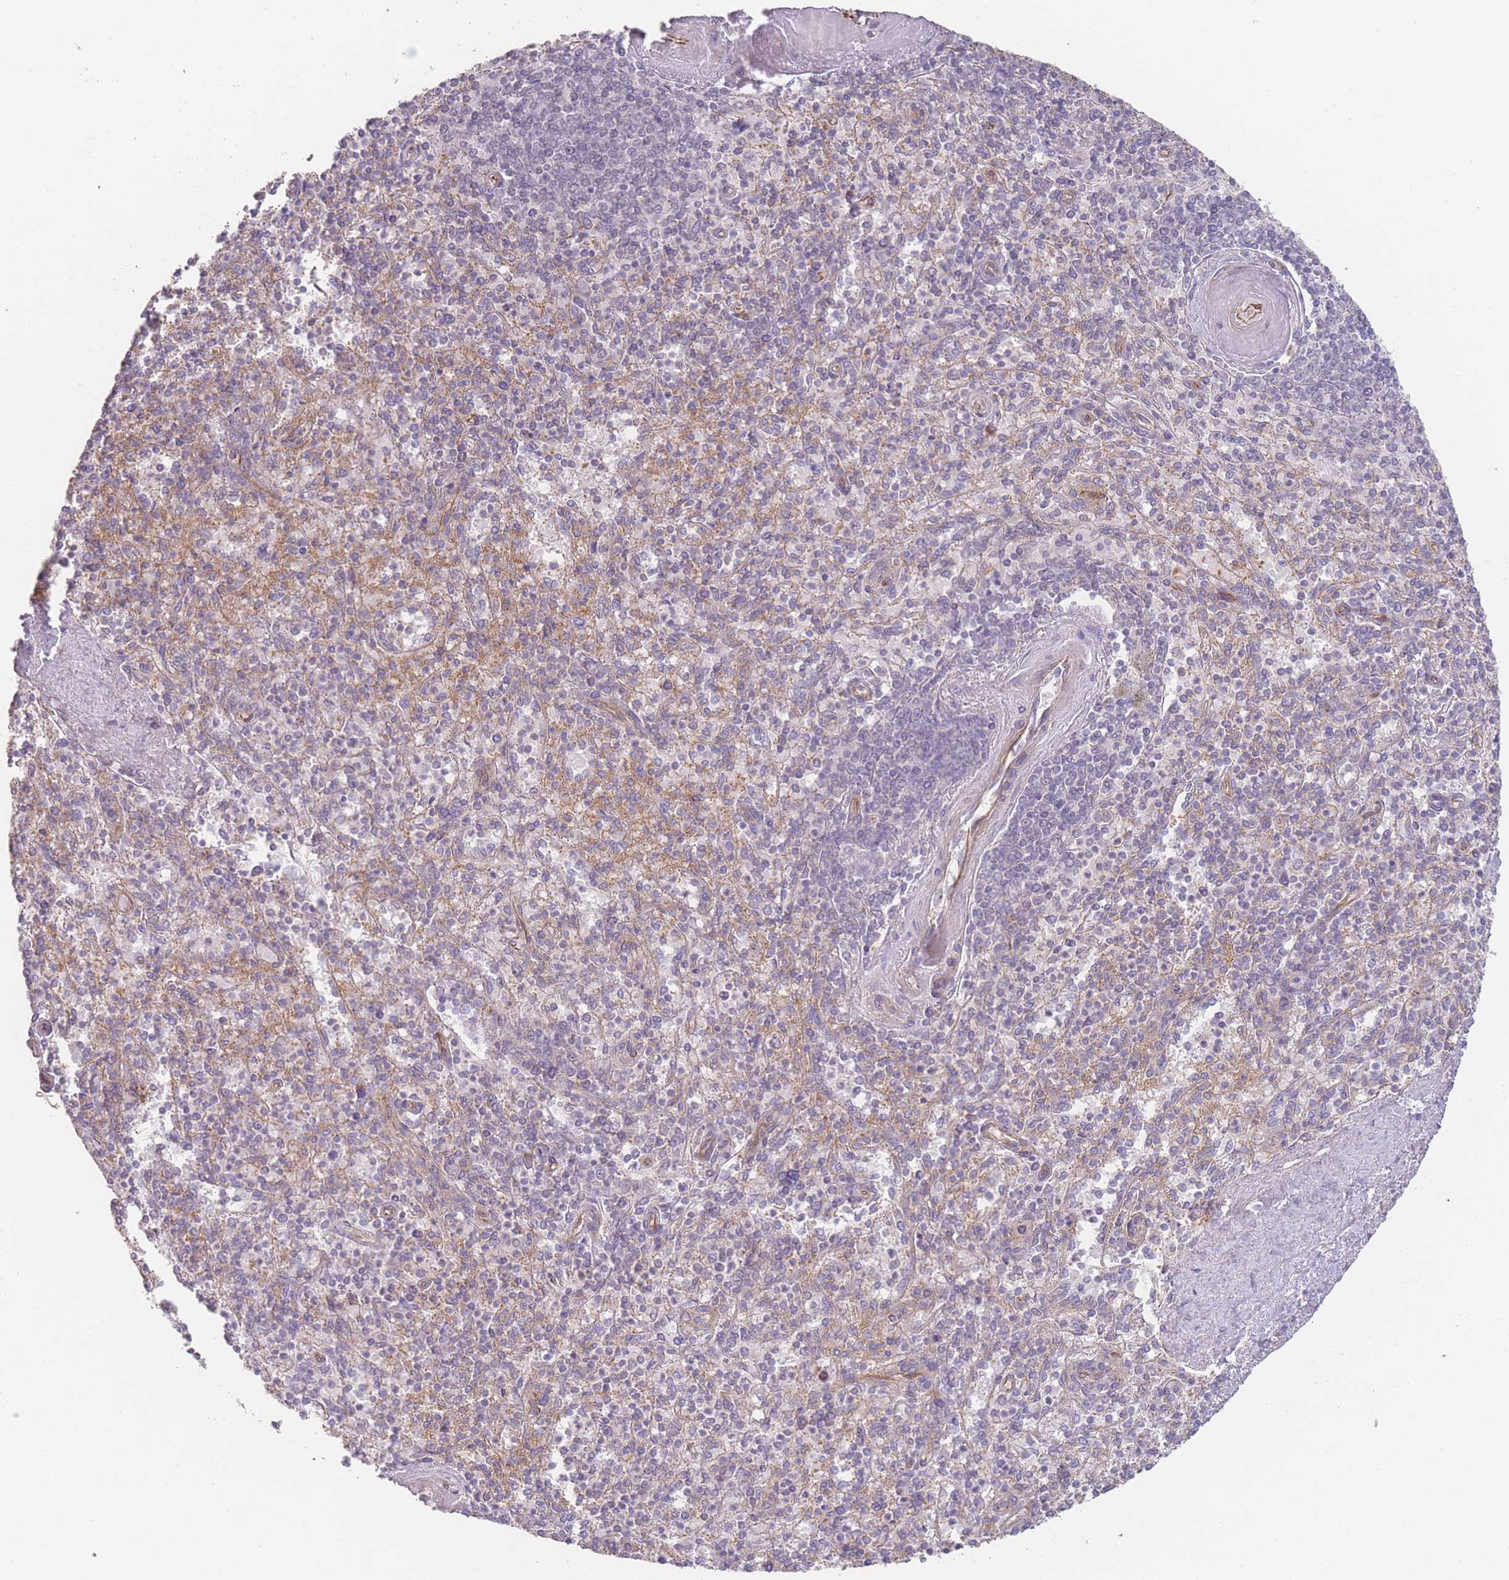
{"staining": {"intensity": "weak", "quantity": "<25%", "location": "cytoplasmic/membranous"}, "tissue": "spleen", "cell_type": "Cells in red pulp", "image_type": "normal", "snomed": [{"axis": "morphology", "description": "Normal tissue, NOS"}, {"axis": "topography", "description": "Spleen"}], "caption": "This is an immunohistochemistry photomicrograph of unremarkable human spleen. There is no expression in cells in red pulp.", "gene": "PXMP4", "patient": {"sex": "male", "age": 82}}